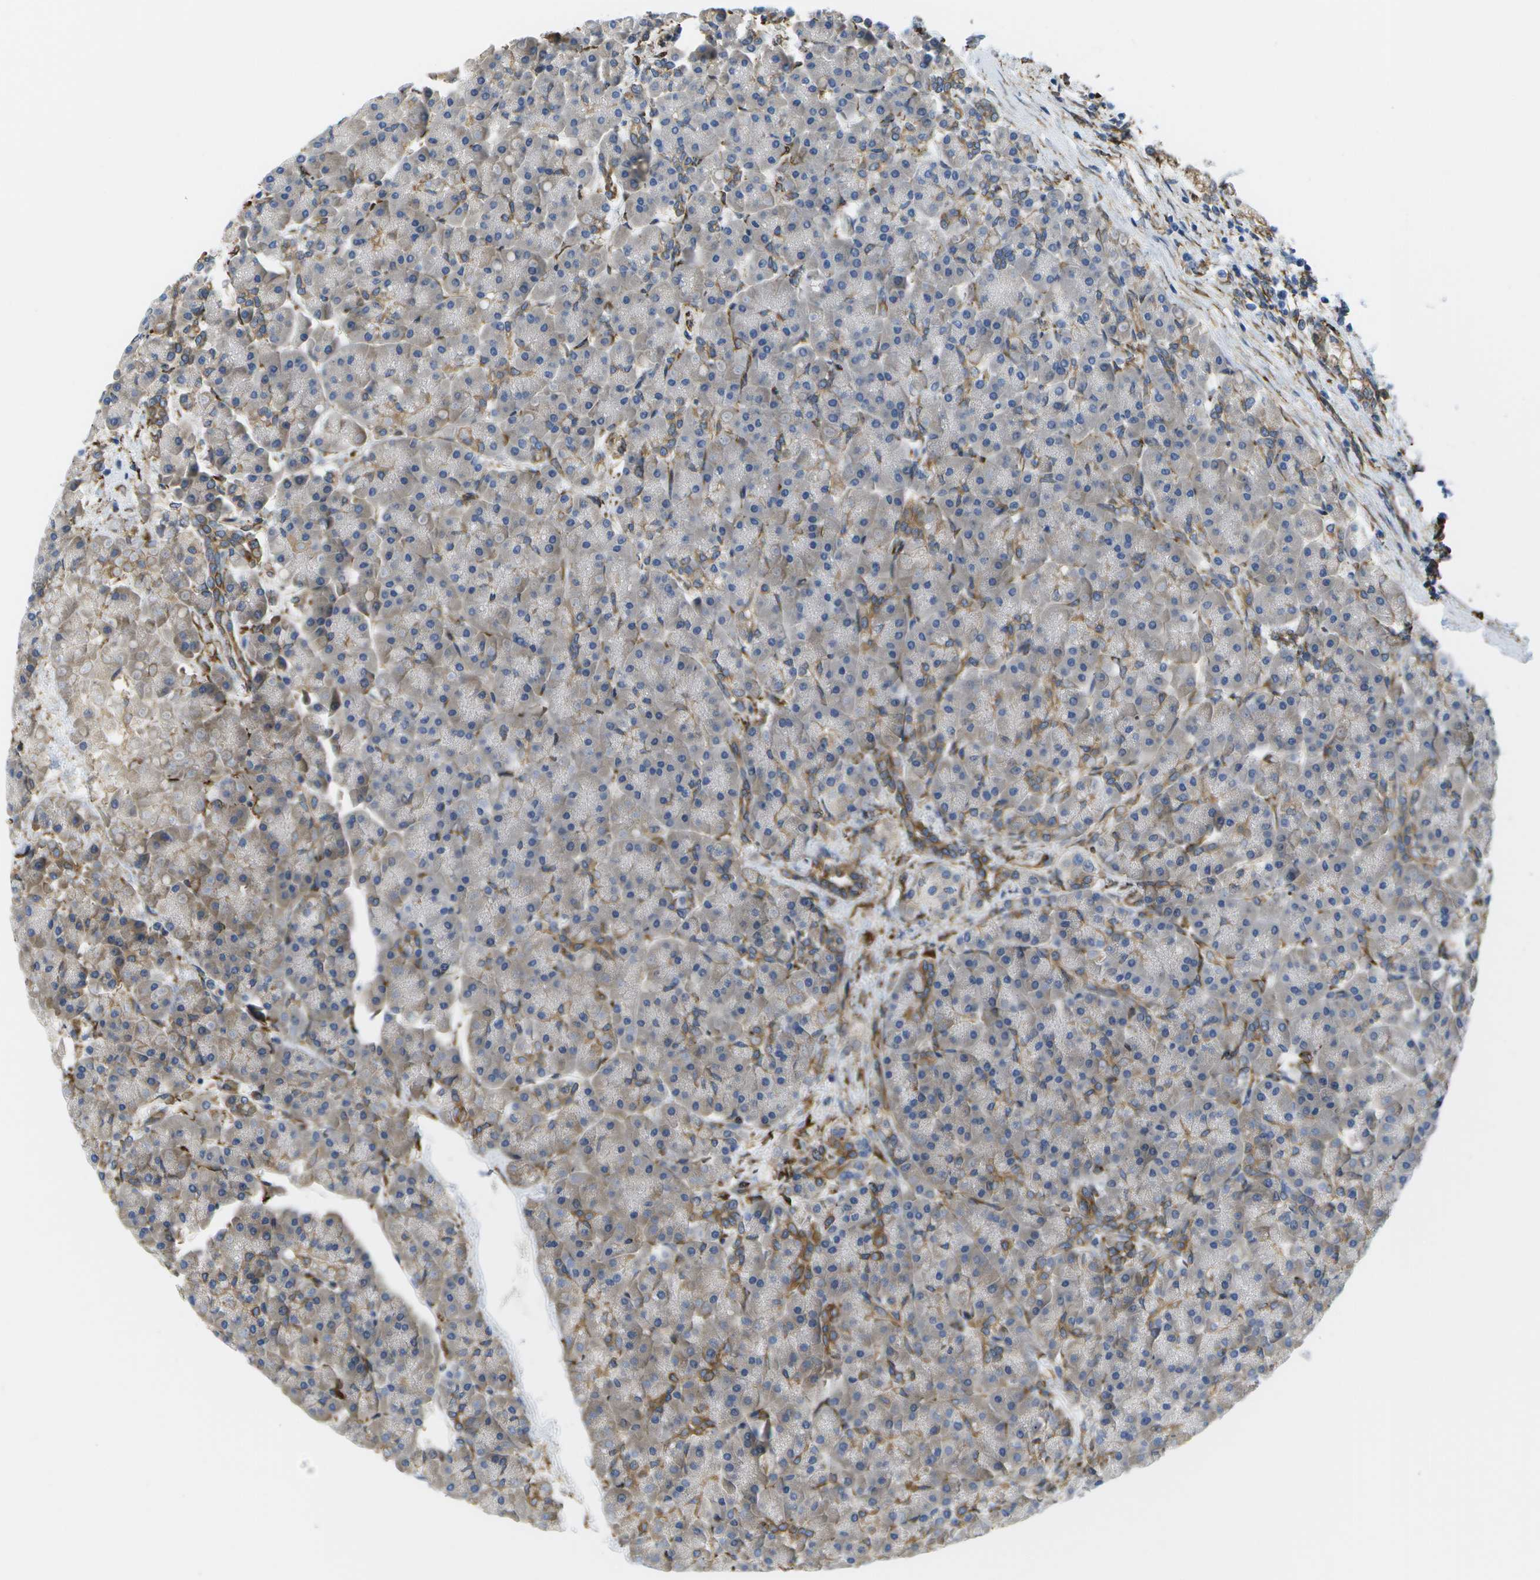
{"staining": {"intensity": "moderate", "quantity": "<25%", "location": "cytoplasmic/membranous"}, "tissue": "pancreas", "cell_type": "Exocrine glandular cells", "image_type": "normal", "snomed": [{"axis": "morphology", "description": "Normal tissue, NOS"}, {"axis": "topography", "description": "Pancreas"}], "caption": "Protein staining of unremarkable pancreas demonstrates moderate cytoplasmic/membranous positivity in approximately <25% of exocrine glandular cells.", "gene": "ZDHHC17", "patient": {"sex": "female", "age": 70}}